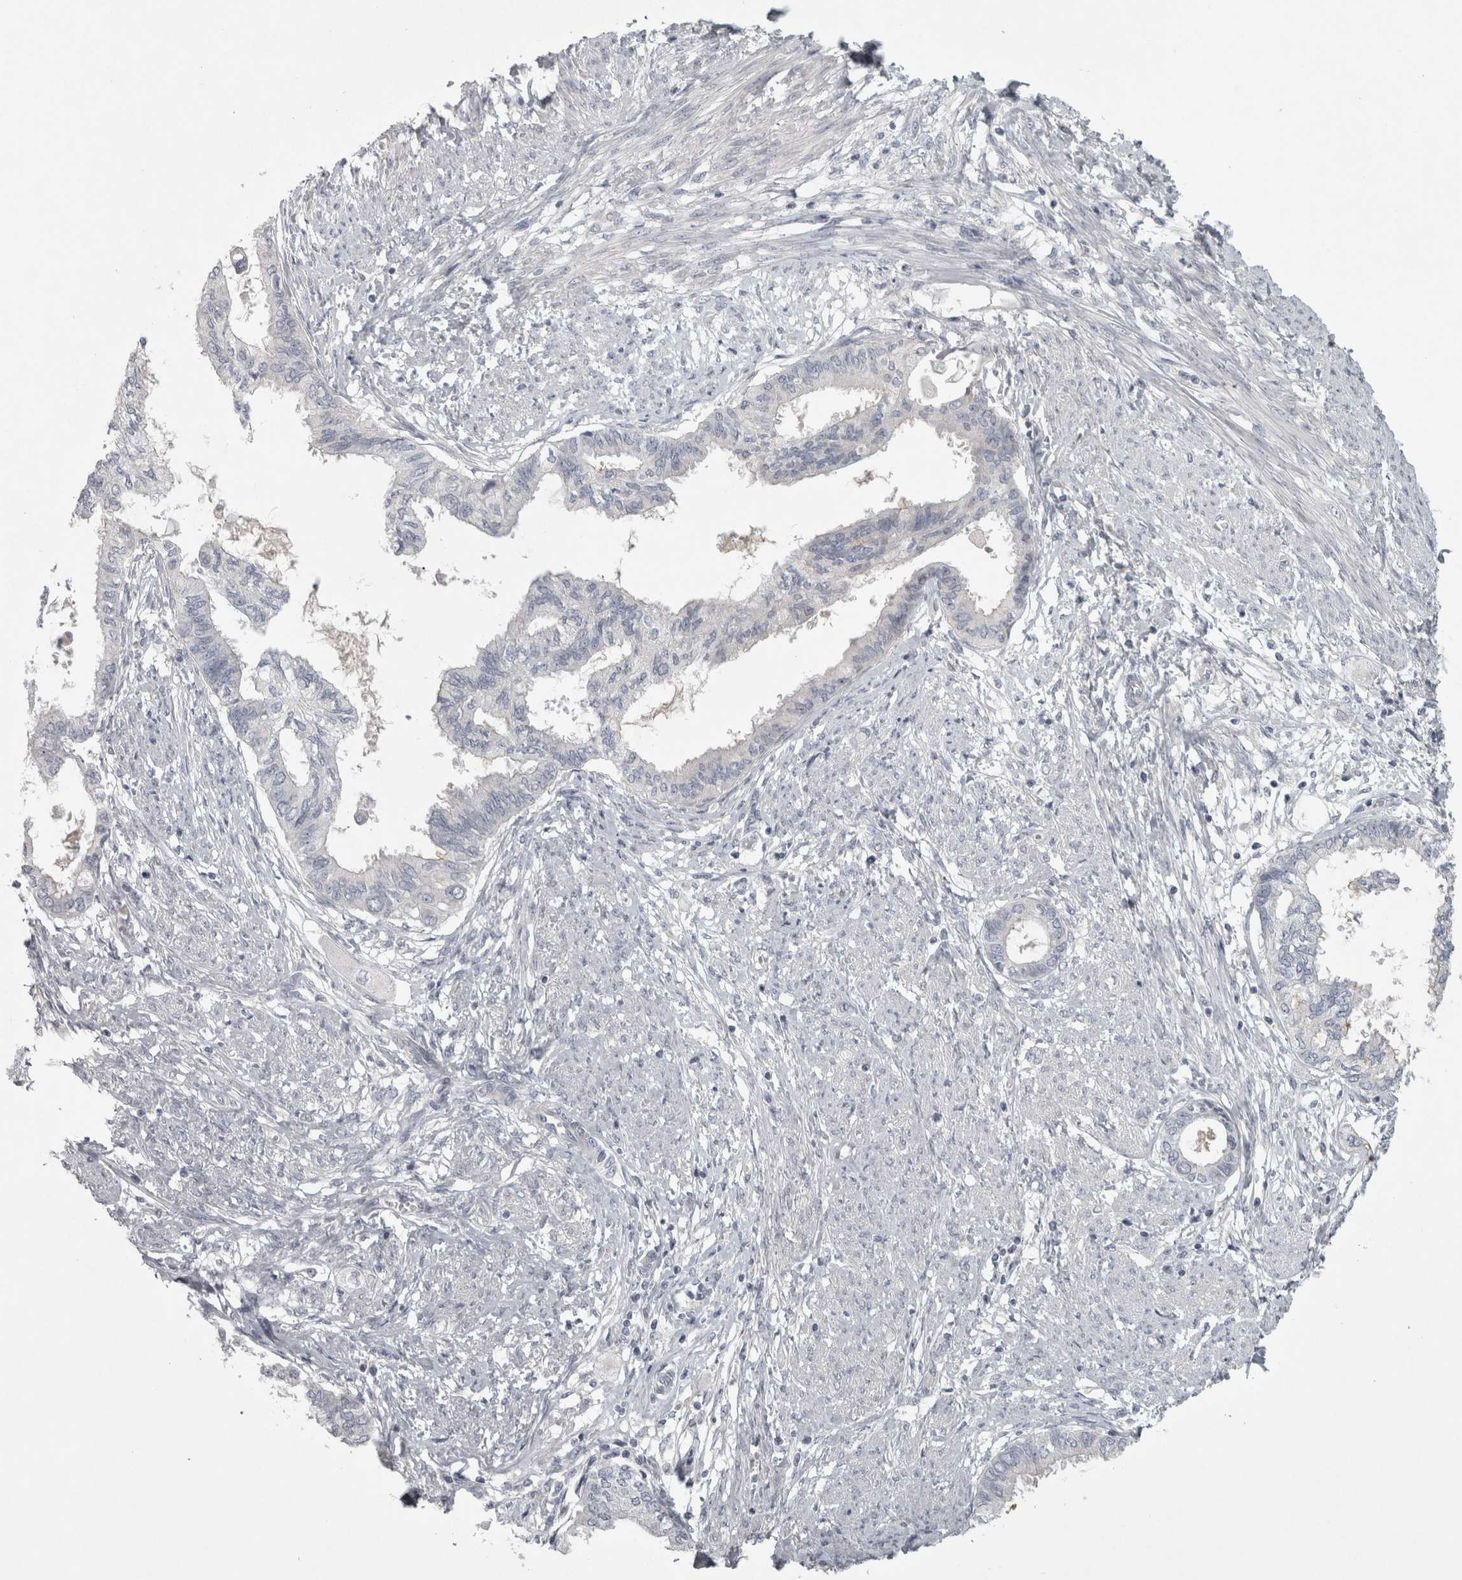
{"staining": {"intensity": "negative", "quantity": "none", "location": "none"}, "tissue": "cervical cancer", "cell_type": "Tumor cells", "image_type": "cancer", "snomed": [{"axis": "morphology", "description": "Normal tissue, NOS"}, {"axis": "morphology", "description": "Adenocarcinoma, NOS"}, {"axis": "topography", "description": "Cervix"}, {"axis": "topography", "description": "Endometrium"}], "caption": "The histopathology image exhibits no significant staining in tumor cells of adenocarcinoma (cervical). Nuclei are stained in blue.", "gene": "ENPP7", "patient": {"sex": "female", "age": 86}}